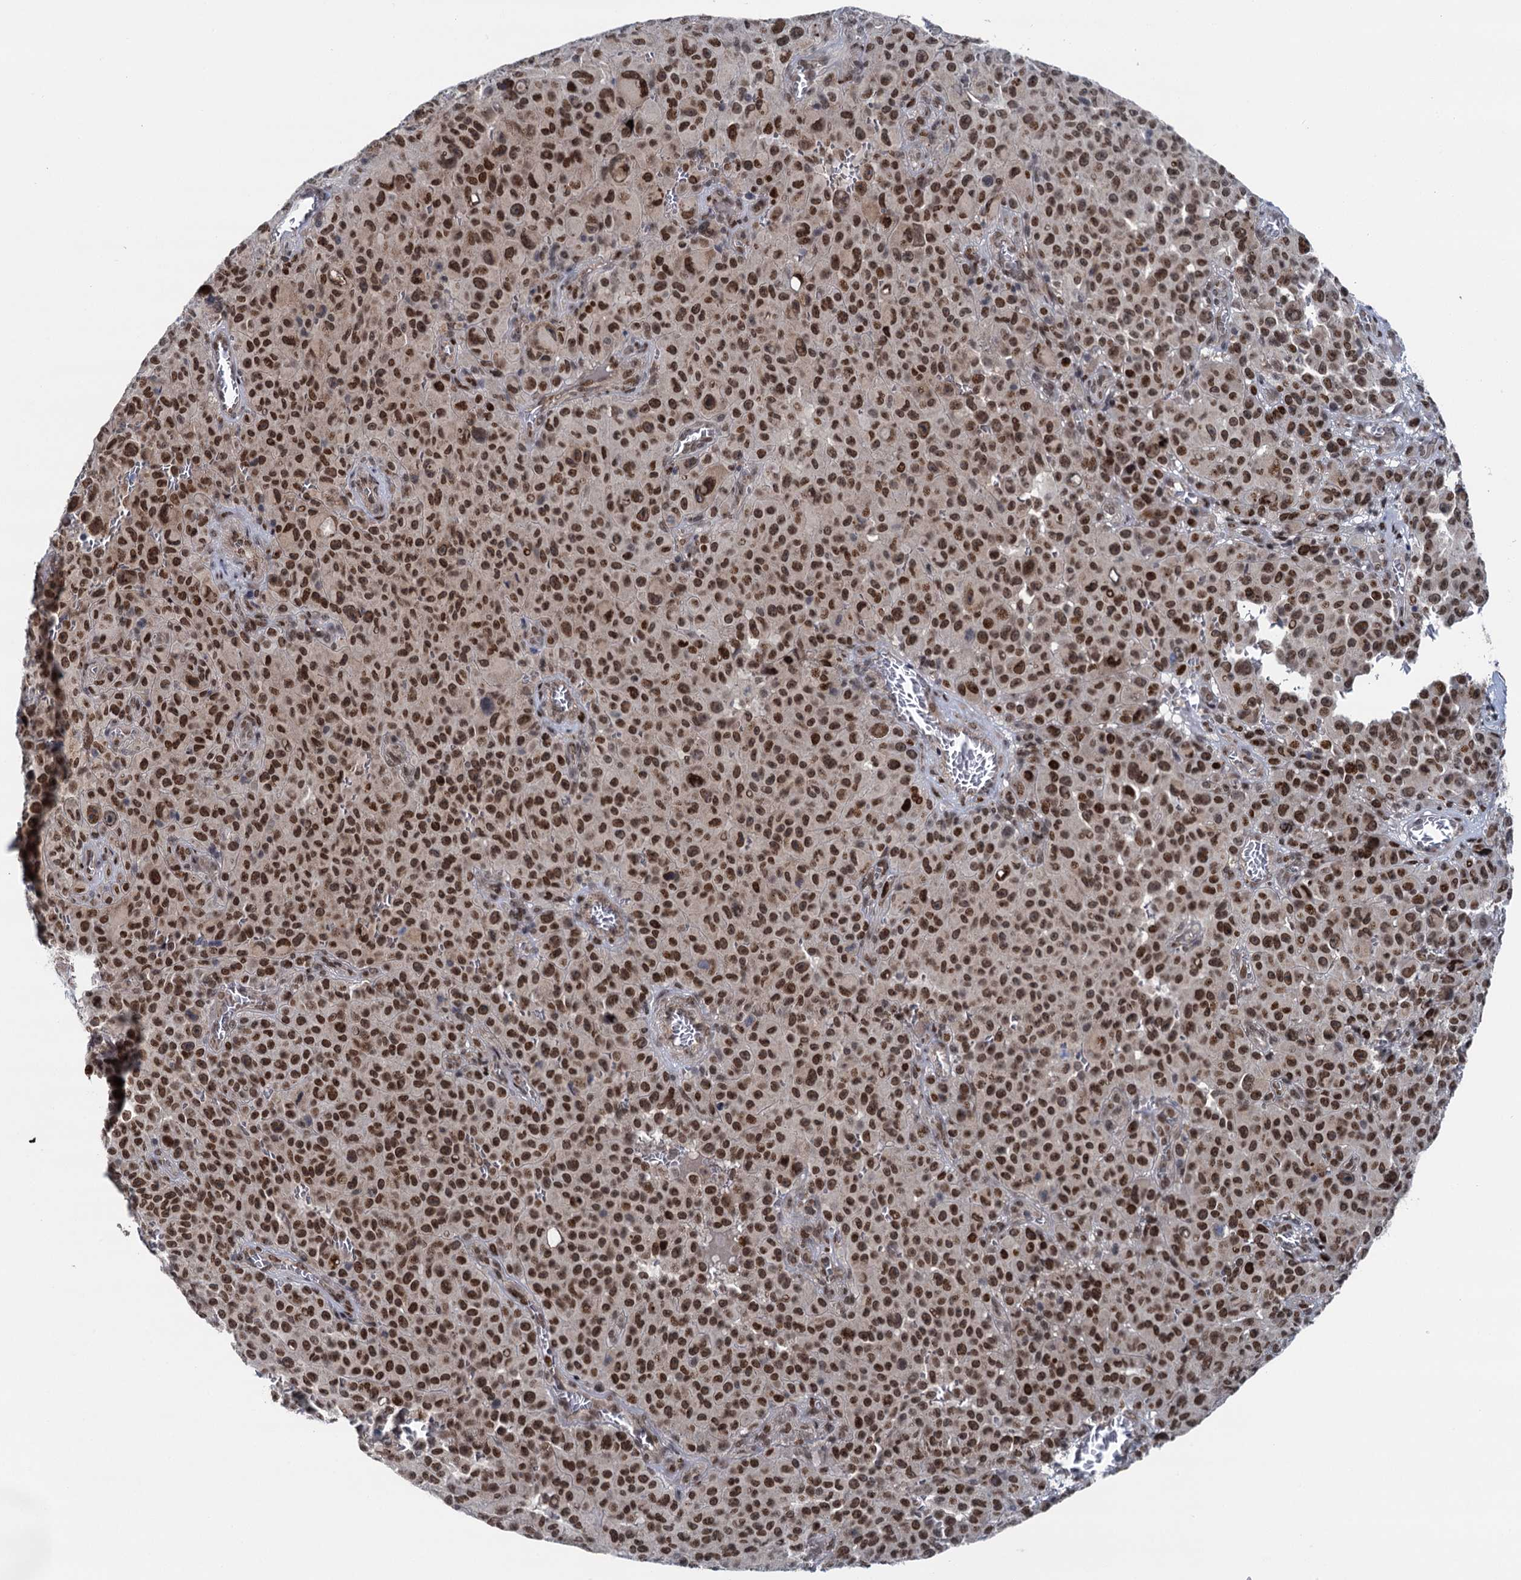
{"staining": {"intensity": "strong", "quantity": ">75%", "location": "nuclear"}, "tissue": "melanoma", "cell_type": "Tumor cells", "image_type": "cancer", "snomed": [{"axis": "morphology", "description": "Malignant melanoma, NOS"}, {"axis": "topography", "description": "Skin"}], "caption": "High-power microscopy captured an immunohistochemistry image of malignant melanoma, revealing strong nuclear positivity in about >75% of tumor cells.", "gene": "RUFY2", "patient": {"sex": "female", "age": 82}}